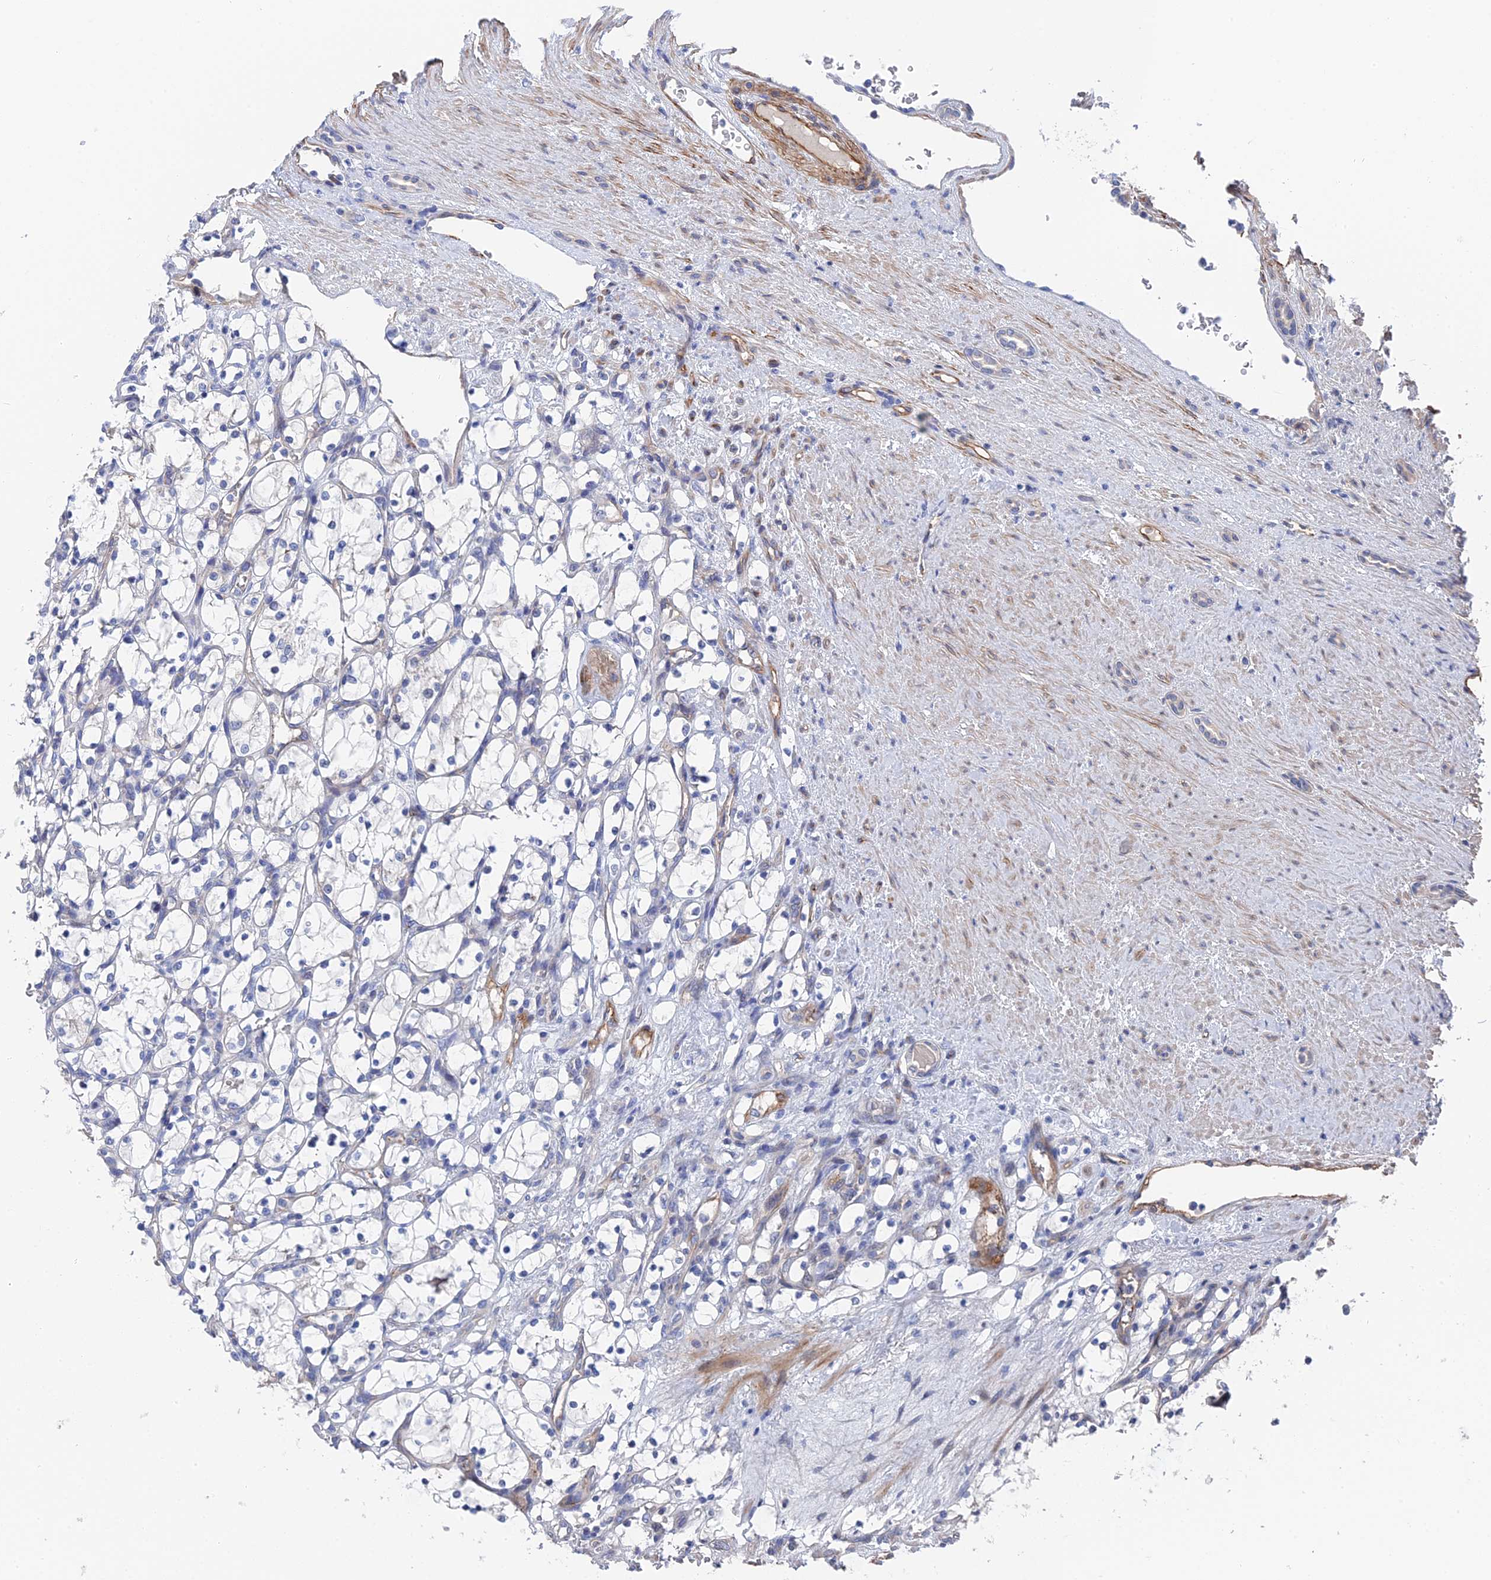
{"staining": {"intensity": "negative", "quantity": "none", "location": "none"}, "tissue": "renal cancer", "cell_type": "Tumor cells", "image_type": "cancer", "snomed": [{"axis": "morphology", "description": "Adenocarcinoma, NOS"}, {"axis": "topography", "description": "Kidney"}], "caption": "Immunohistochemistry of human adenocarcinoma (renal) exhibits no positivity in tumor cells.", "gene": "MTHFSD", "patient": {"sex": "female", "age": 69}}